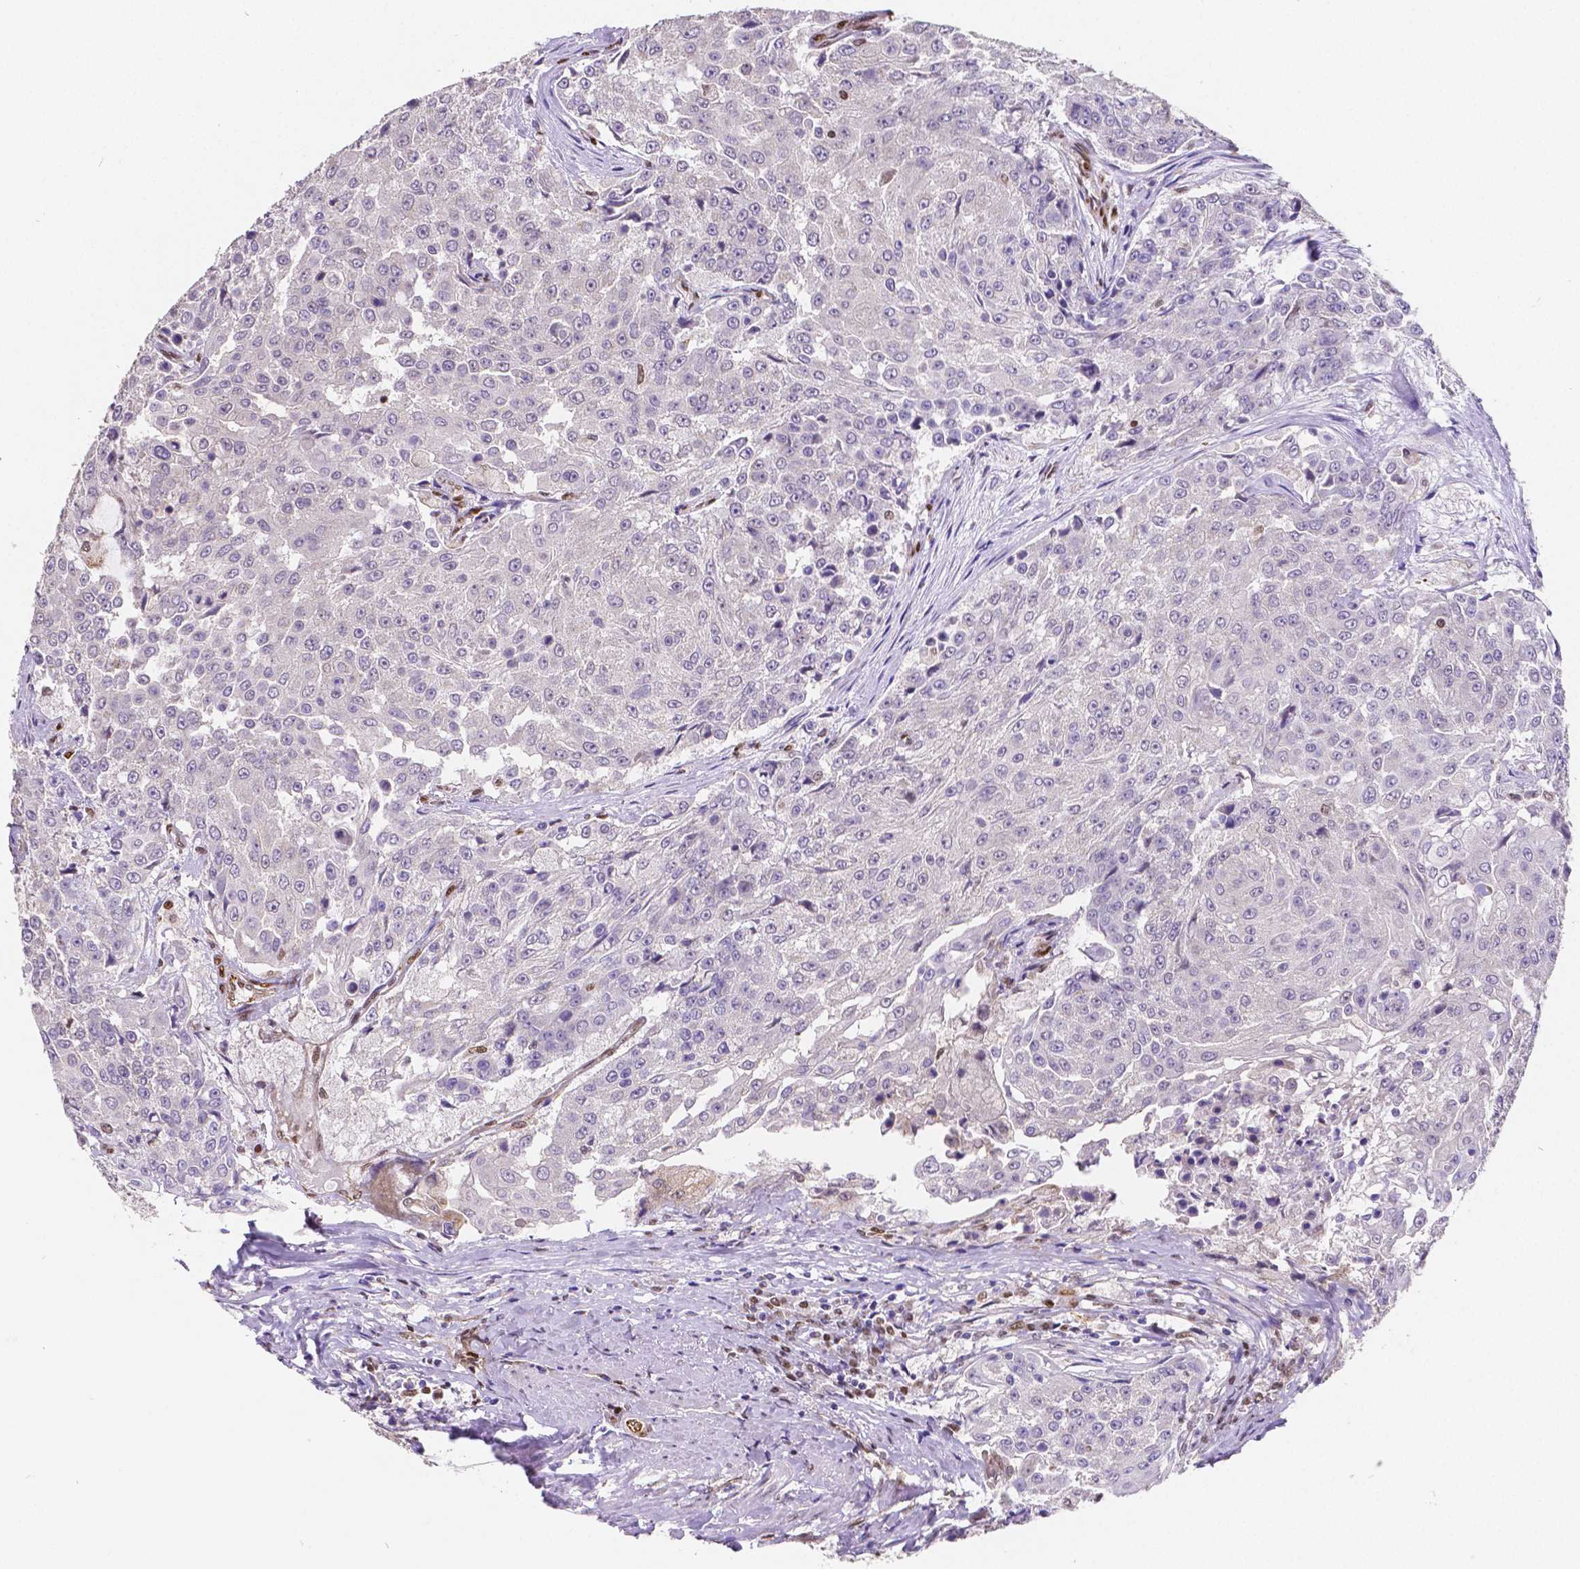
{"staining": {"intensity": "negative", "quantity": "none", "location": "none"}, "tissue": "urothelial cancer", "cell_type": "Tumor cells", "image_type": "cancer", "snomed": [{"axis": "morphology", "description": "Urothelial carcinoma, High grade"}, {"axis": "topography", "description": "Urinary bladder"}], "caption": "IHC of urothelial cancer demonstrates no staining in tumor cells. (Stains: DAB IHC with hematoxylin counter stain, Microscopy: brightfield microscopy at high magnification).", "gene": "MEF2C", "patient": {"sex": "female", "age": 63}}